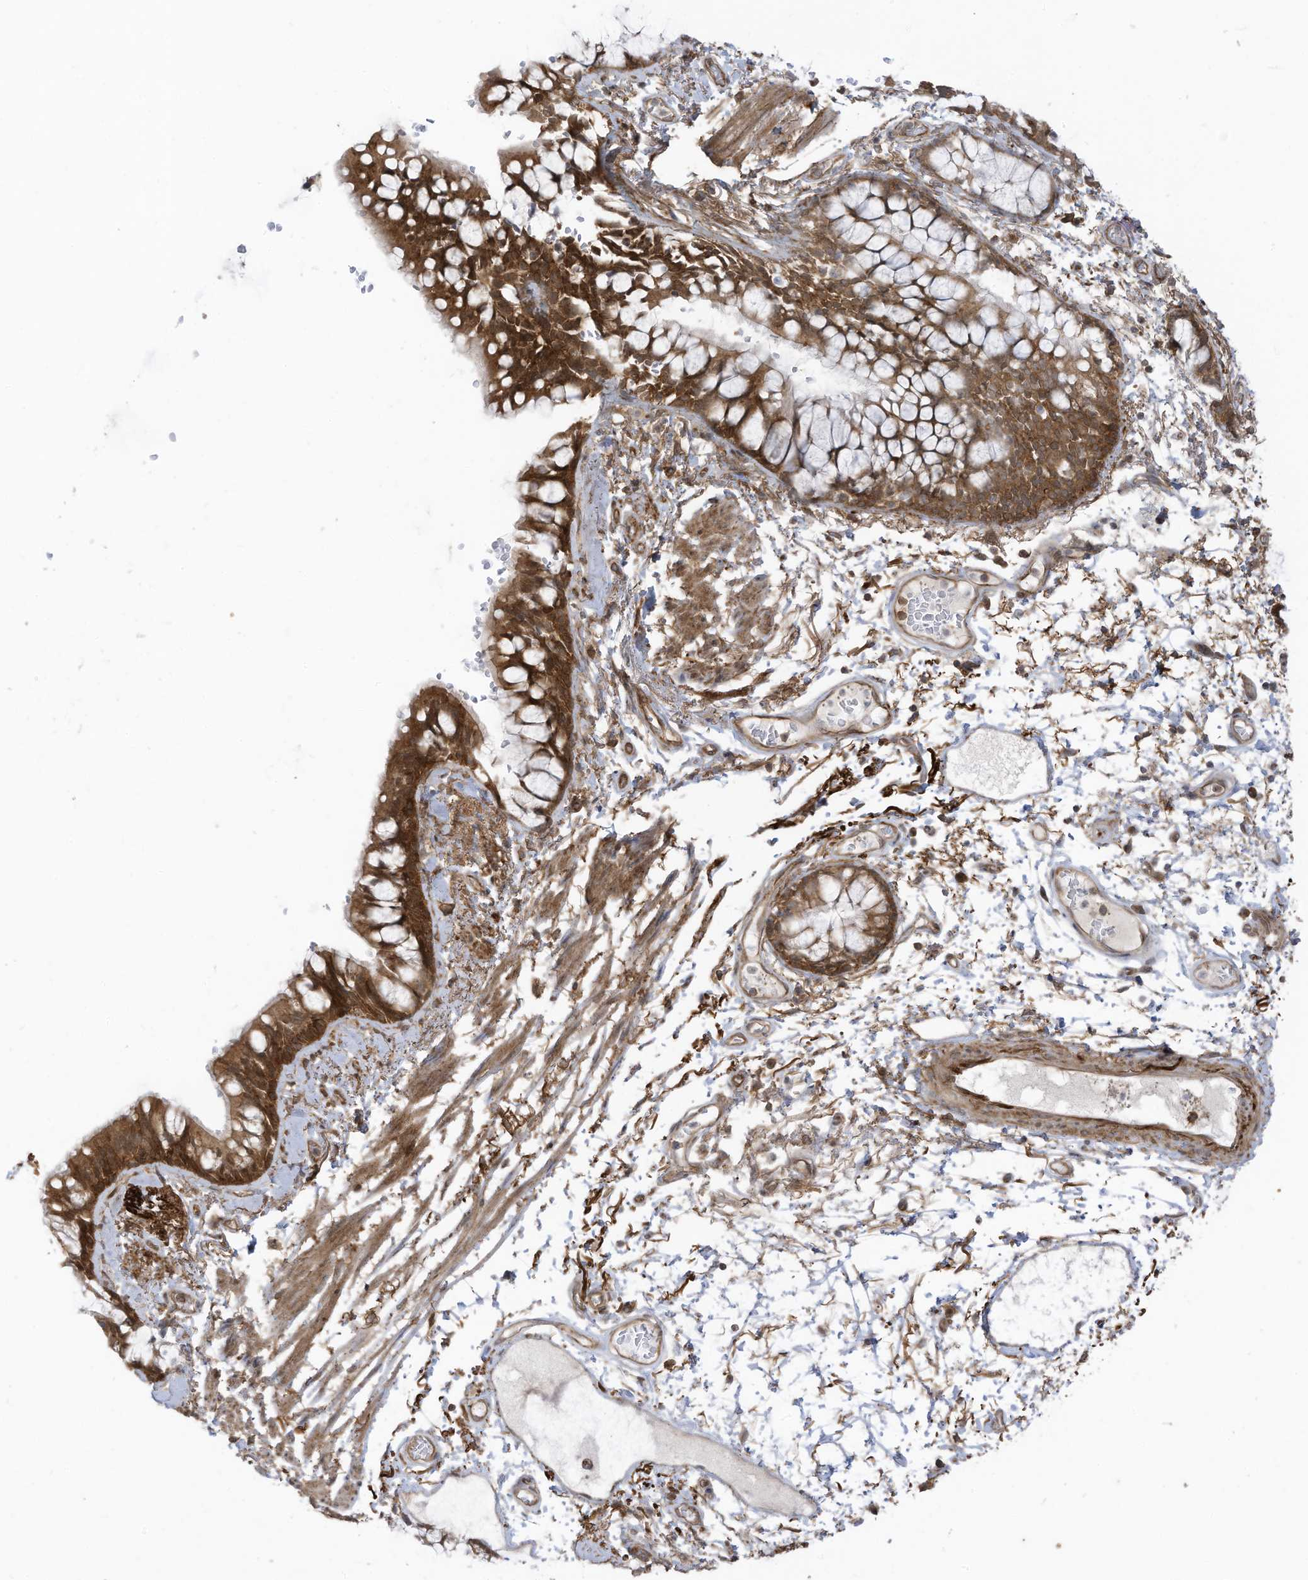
{"staining": {"intensity": "strong", "quantity": ">75%", "location": "cytoplasmic/membranous"}, "tissue": "bronchus", "cell_type": "Respiratory epithelial cells", "image_type": "normal", "snomed": [{"axis": "morphology", "description": "Normal tissue, NOS"}, {"axis": "topography", "description": "Cartilage tissue"}, {"axis": "topography", "description": "Bronchus"}], "caption": "Normal bronchus shows strong cytoplasmic/membranous positivity in about >75% of respiratory epithelial cells, visualized by immunohistochemistry.", "gene": "REPS1", "patient": {"sex": "female", "age": 73}}